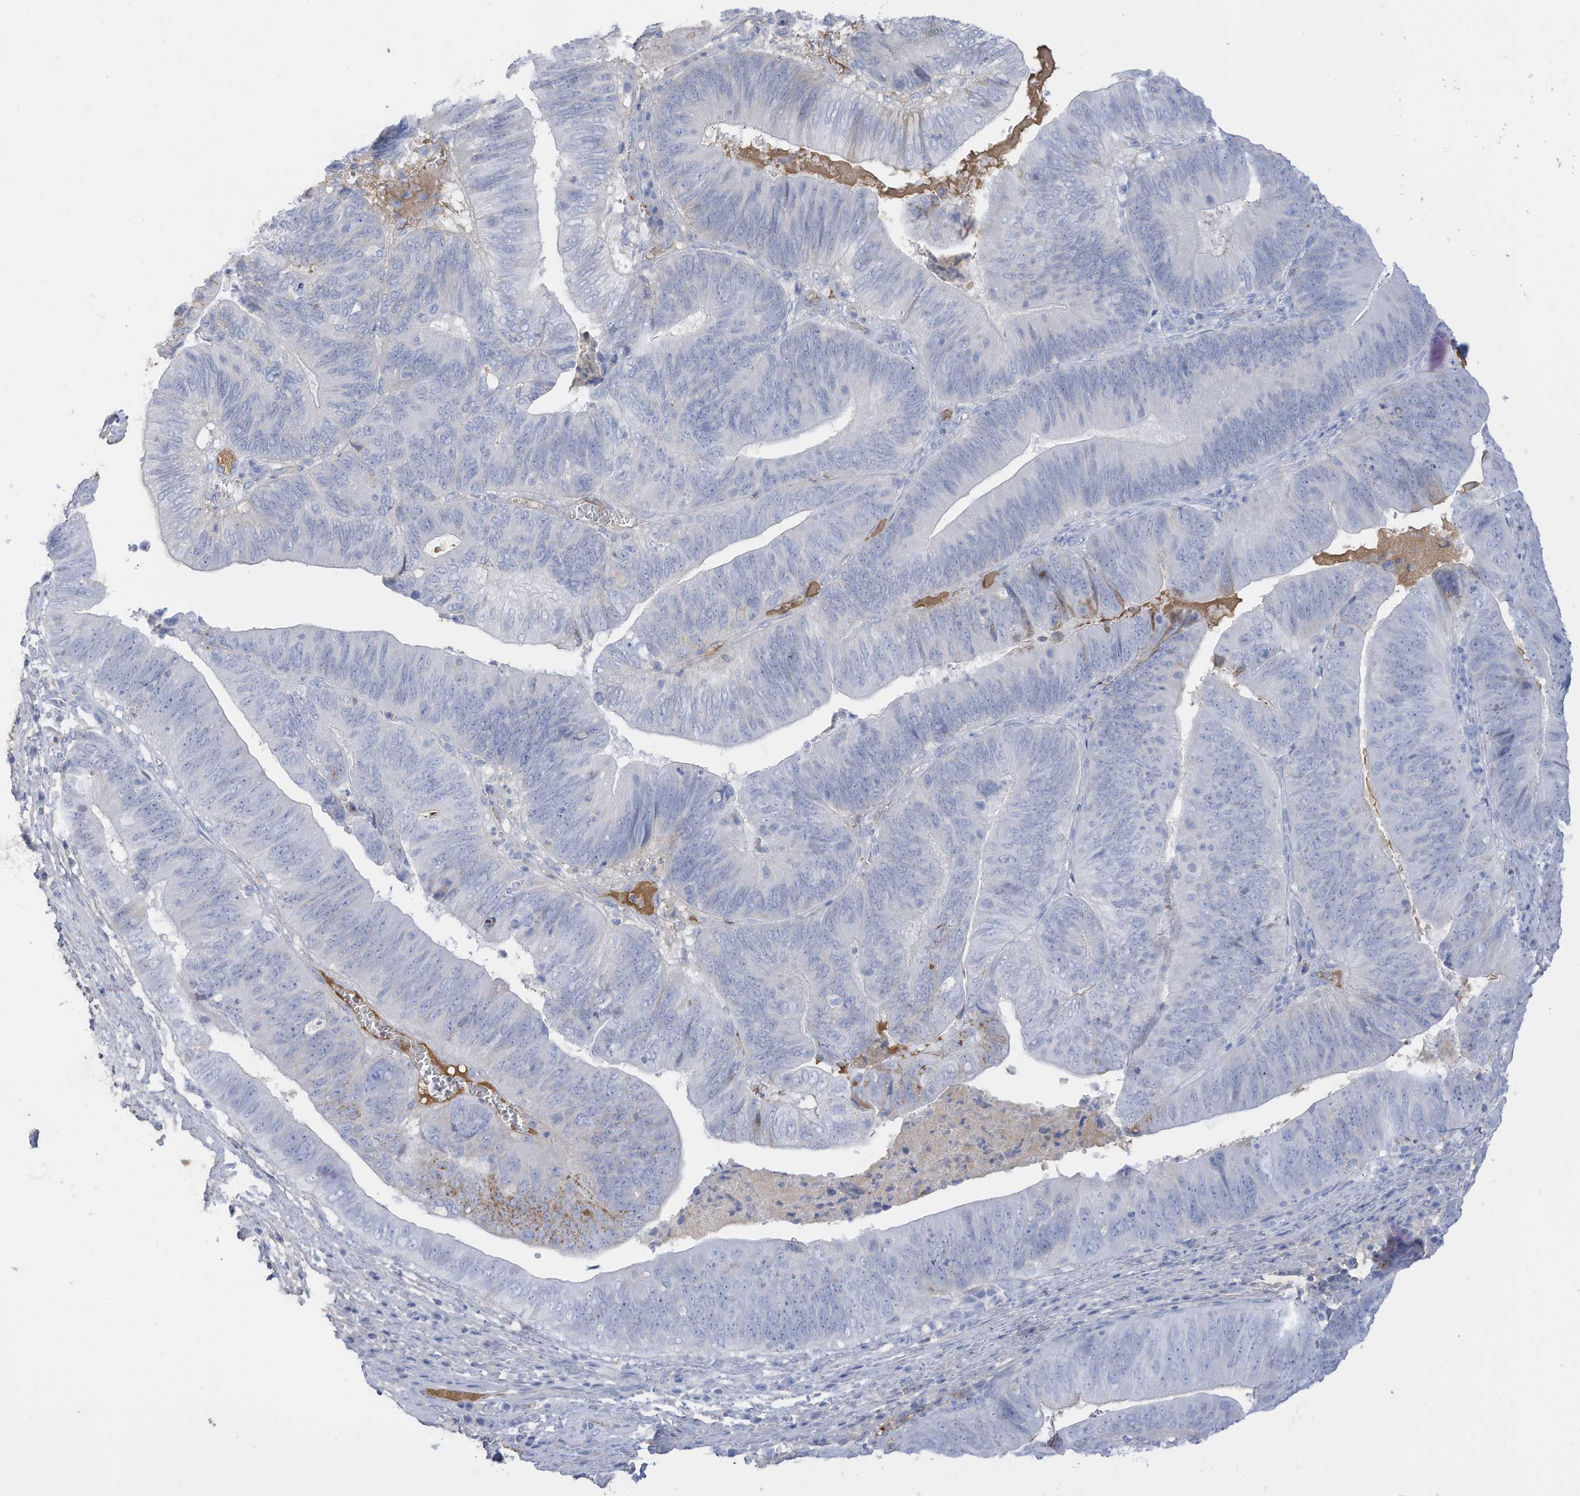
{"staining": {"intensity": "negative", "quantity": "none", "location": "none"}, "tissue": "pancreatic cancer", "cell_type": "Tumor cells", "image_type": "cancer", "snomed": [{"axis": "morphology", "description": "Adenocarcinoma, NOS"}, {"axis": "topography", "description": "Pancreas"}], "caption": "The immunohistochemistry (IHC) histopathology image has no significant positivity in tumor cells of pancreatic adenocarcinoma tissue.", "gene": "HSD17B13", "patient": {"sex": "male", "age": 63}}